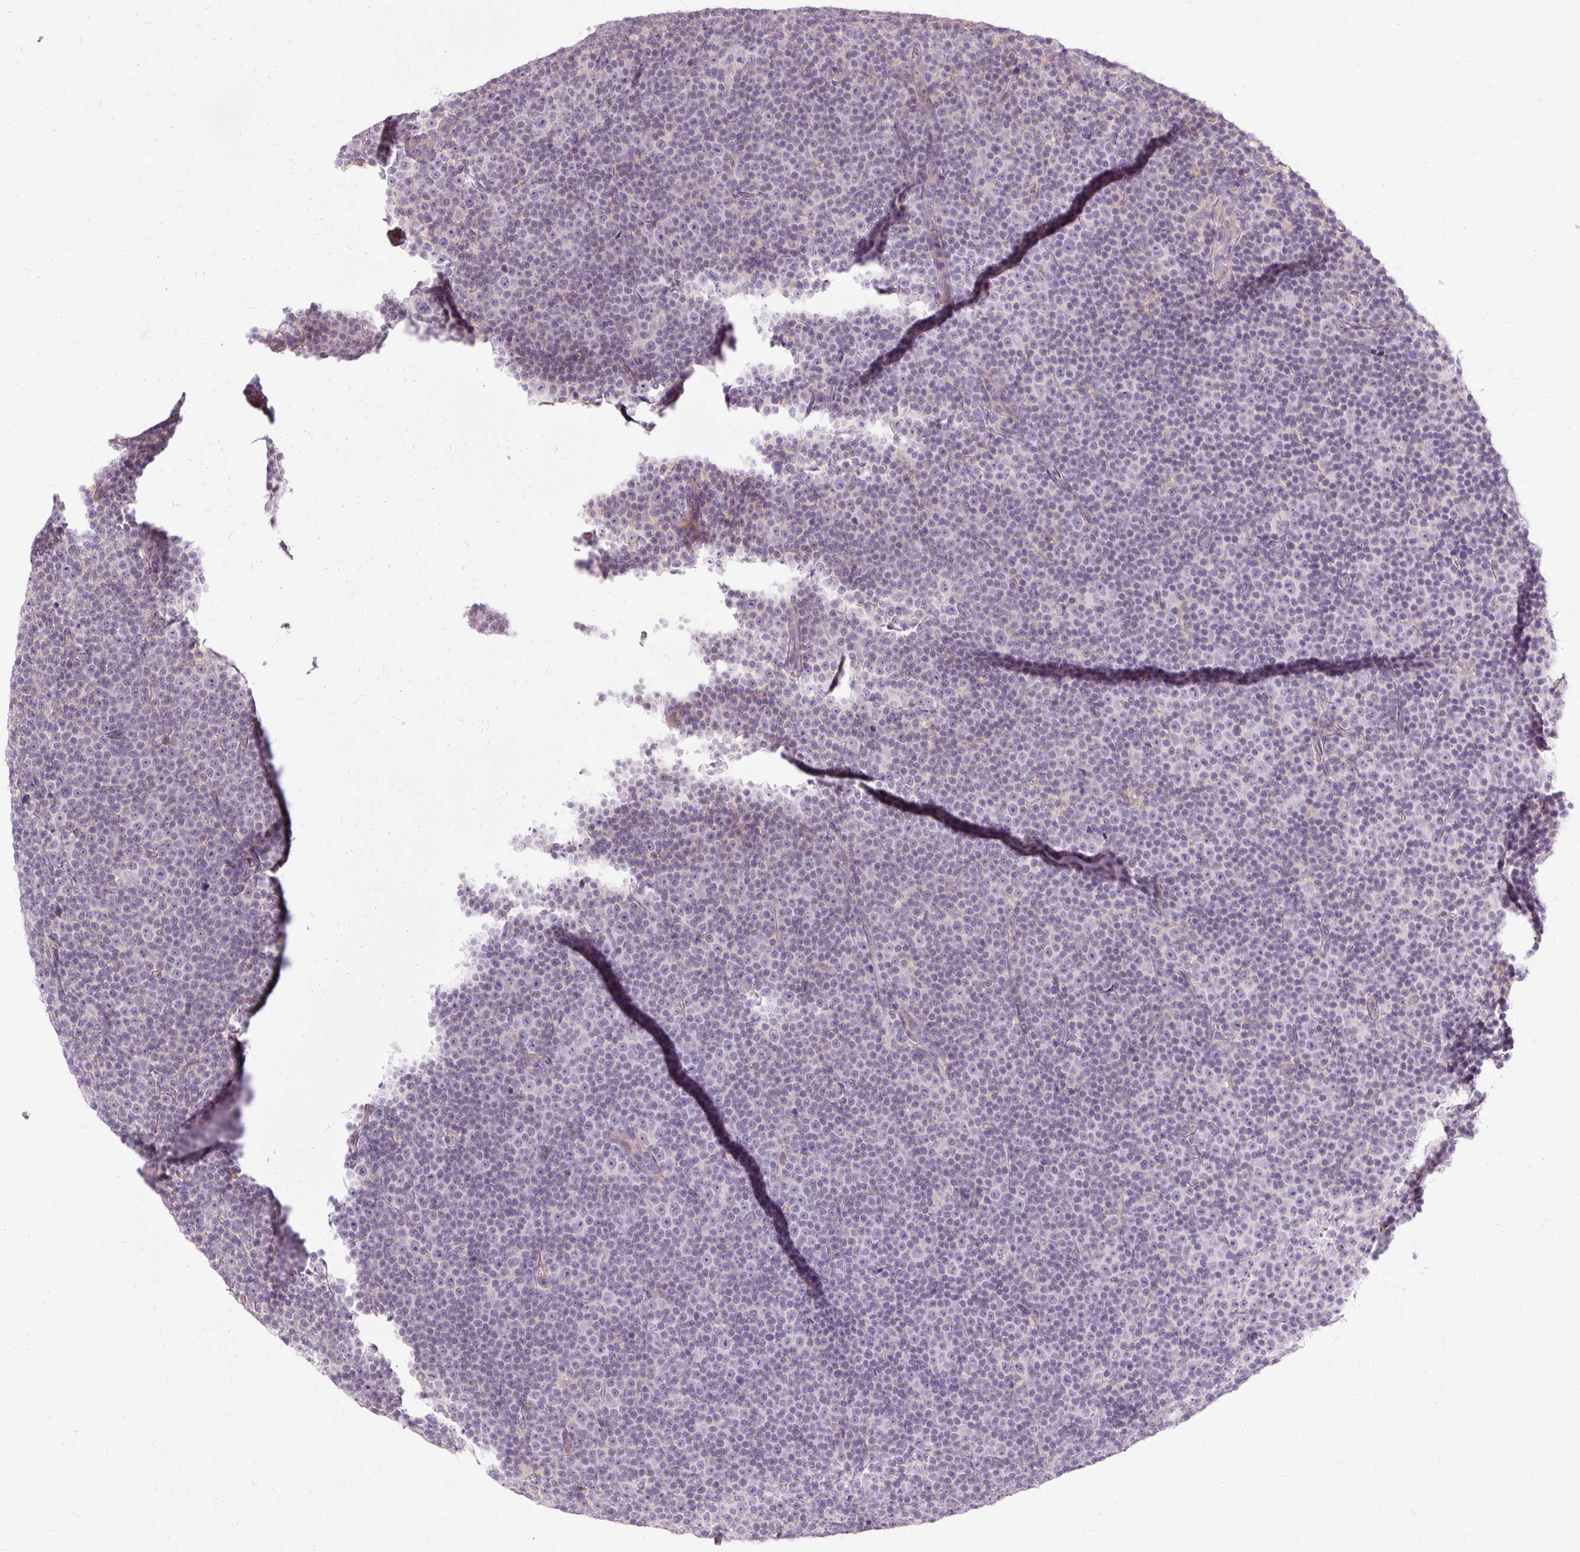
{"staining": {"intensity": "negative", "quantity": "none", "location": "none"}, "tissue": "lymphoma", "cell_type": "Tumor cells", "image_type": "cancer", "snomed": [{"axis": "morphology", "description": "Malignant lymphoma, non-Hodgkin's type, Low grade"}, {"axis": "topography", "description": "Lymph node"}], "caption": "Immunohistochemistry of malignant lymphoma, non-Hodgkin's type (low-grade) demonstrates no positivity in tumor cells. (Brightfield microscopy of DAB (3,3'-diaminobenzidine) immunohistochemistry at high magnification).", "gene": "TSPAN8", "patient": {"sex": "female", "age": 67}}